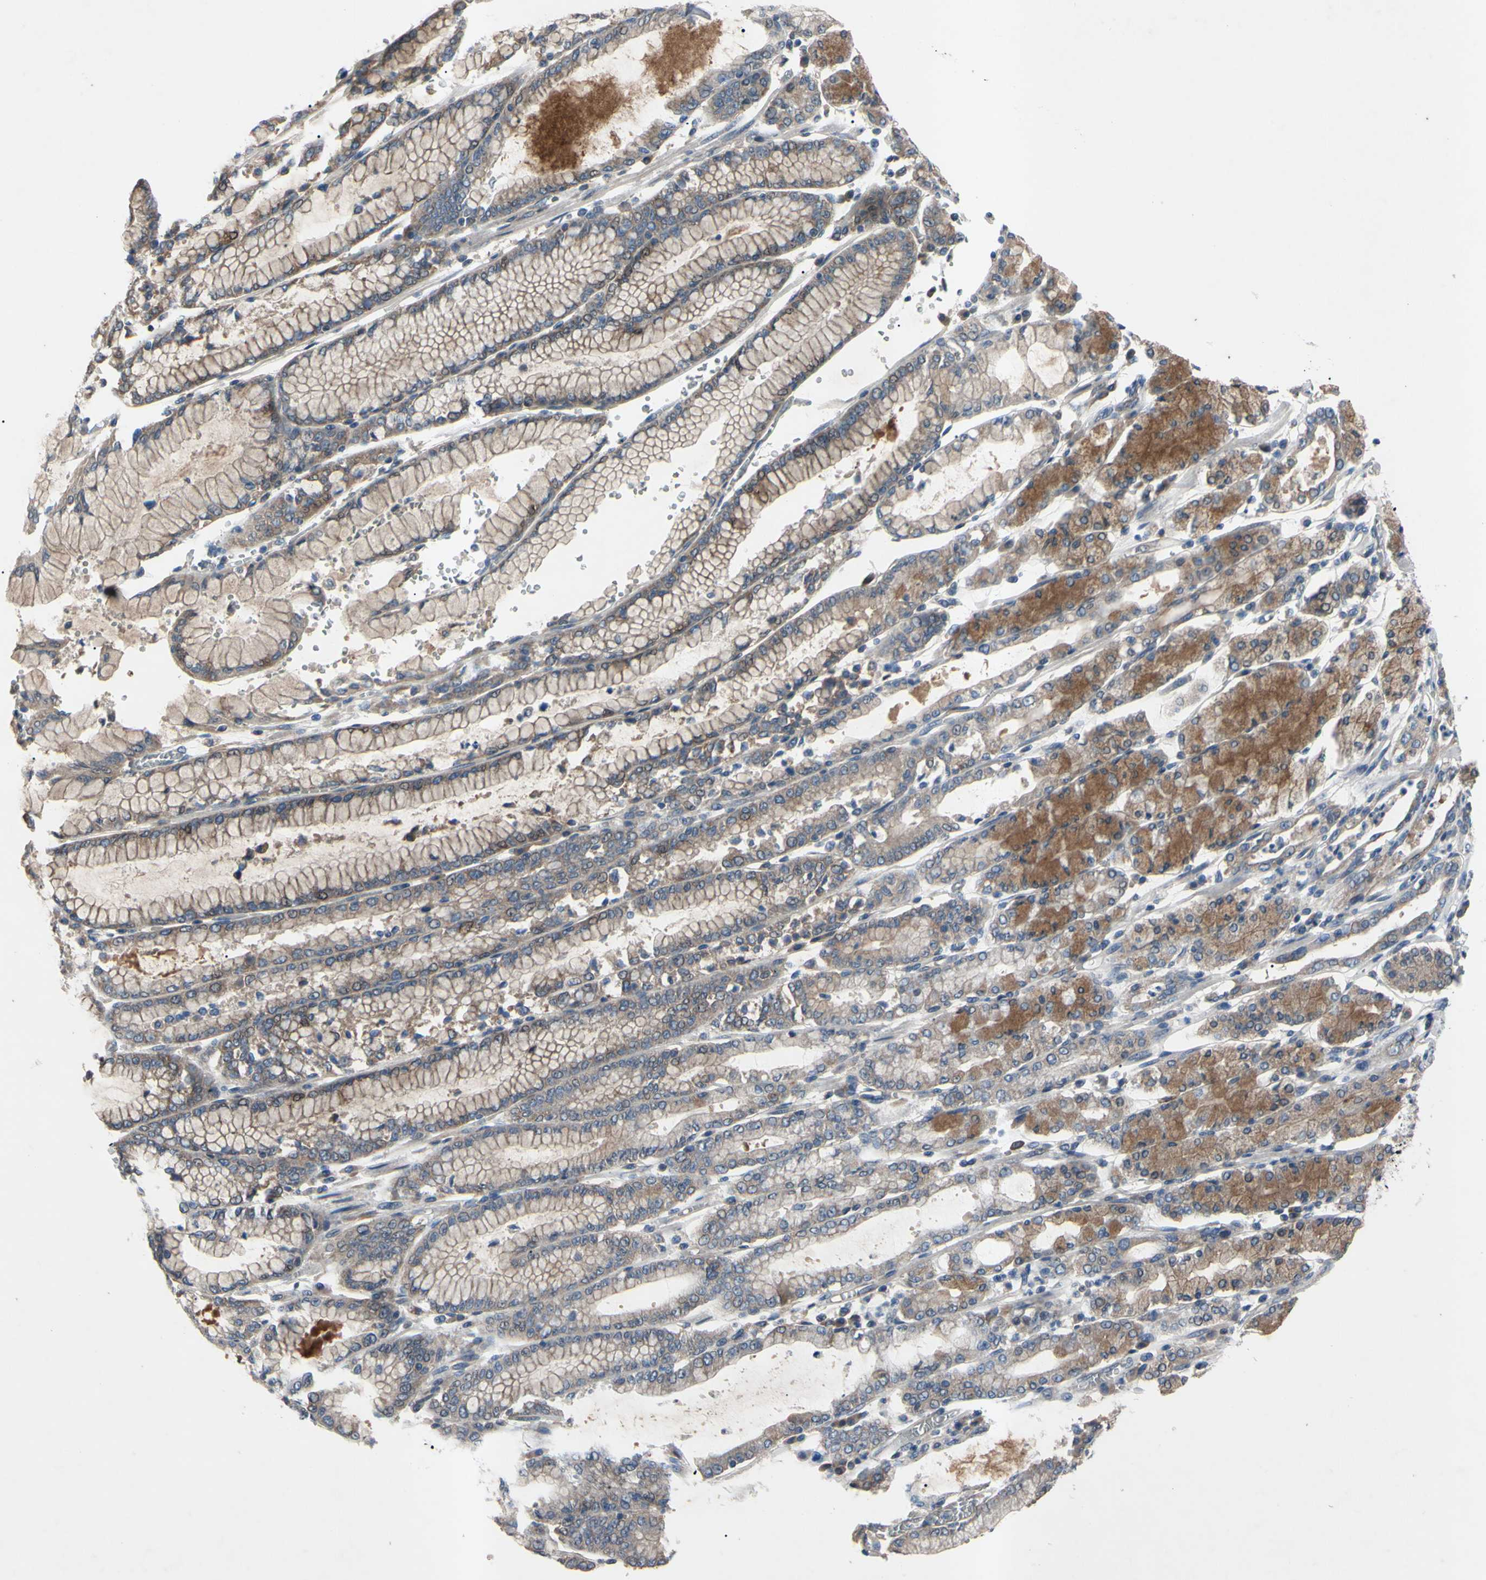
{"staining": {"intensity": "moderate", "quantity": "25%-75%", "location": "cytoplasmic/membranous"}, "tissue": "stomach cancer", "cell_type": "Tumor cells", "image_type": "cancer", "snomed": [{"axis": "morphology", "description": "Normal tissue, NOS"}, {"axis": "morphology", "description": "Adenocarcinoma, NOS"}, {"axis": "topography", "description": "Stomach, upper"}, {"axis": "topography", "description": "Stomach"}], "caption": "IHC (DAB) staining of human adenocarcinoma (stomach) shows moderate cytoplasmic/membranous protein staining in about 25%-75% of tumor cells.", "gene": "HILPDA", "patient": {"sex": "male", "age": 76}}